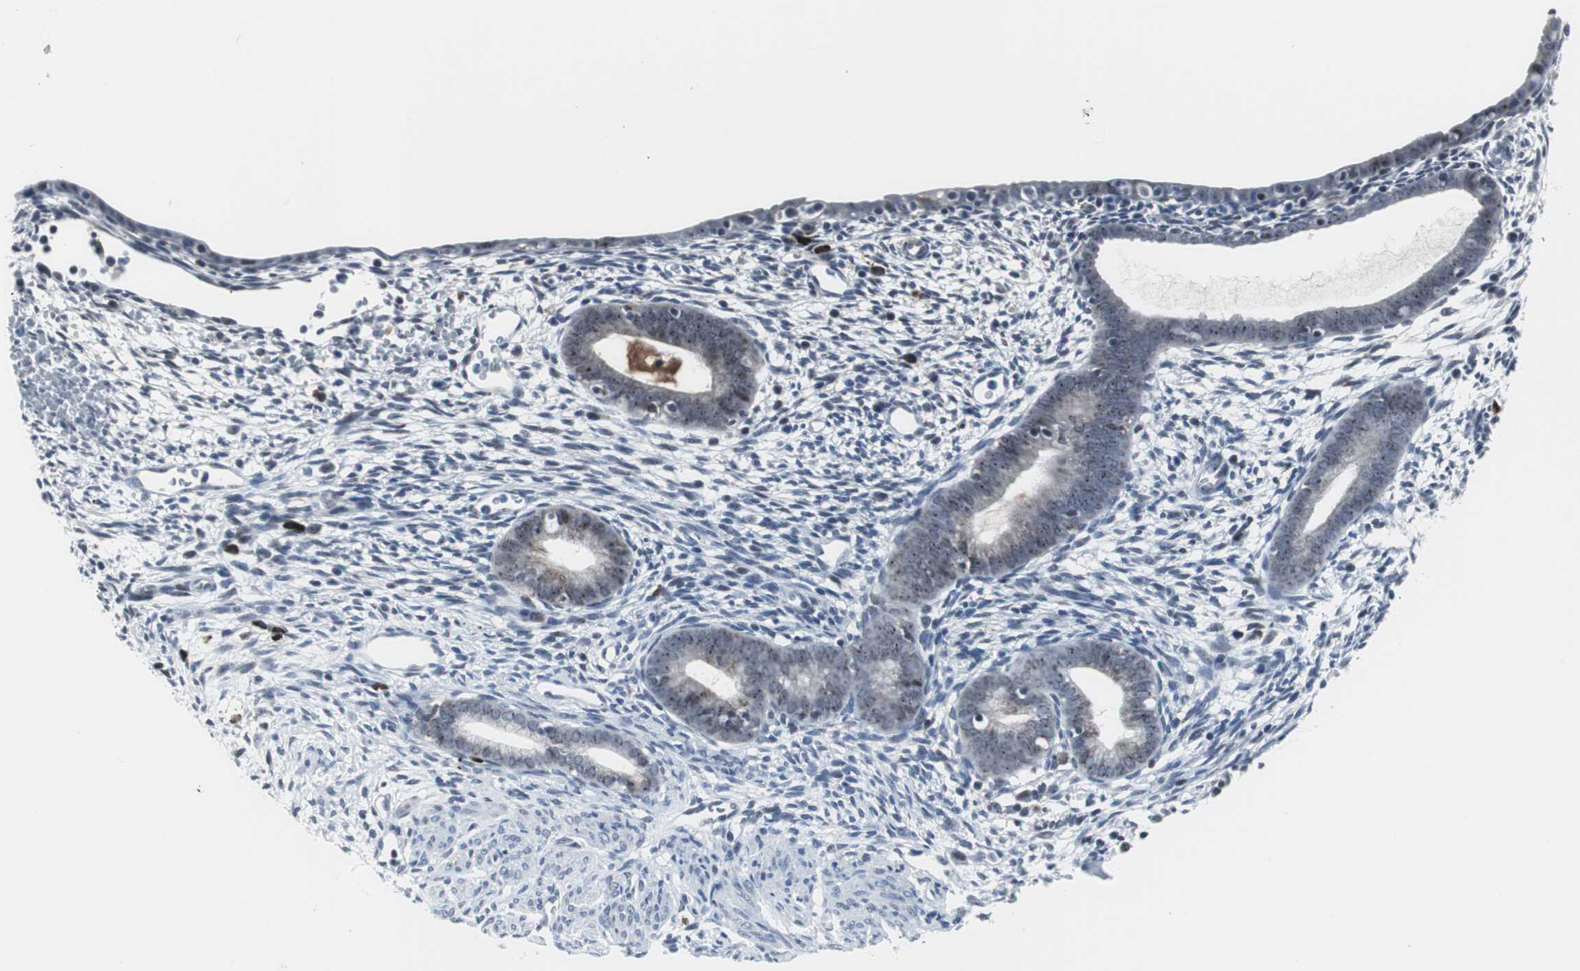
{"staining": {"intensity": "negative", "quantity": "none", "location": "none"}, "tissue": "endometrium", "cell_type": "Cells in endometrial stroma", "image_type": "normal", "snomed": [{"axis": "morphology", "description": "Normal tissue, NOS"}, {"axis": "morphology", "description": "Atrophy, NOS"}, {"axis": "topography", "description": "Uterus"}, {"axis": "topography", "description": "Endometrium"}], "caption": "Cells in endometrial stroma show no significant staining in normal endometrium. Nuclei are stained in blue.", "gene": "DOK1", "patient": {"sex": "female", "age": 68}}